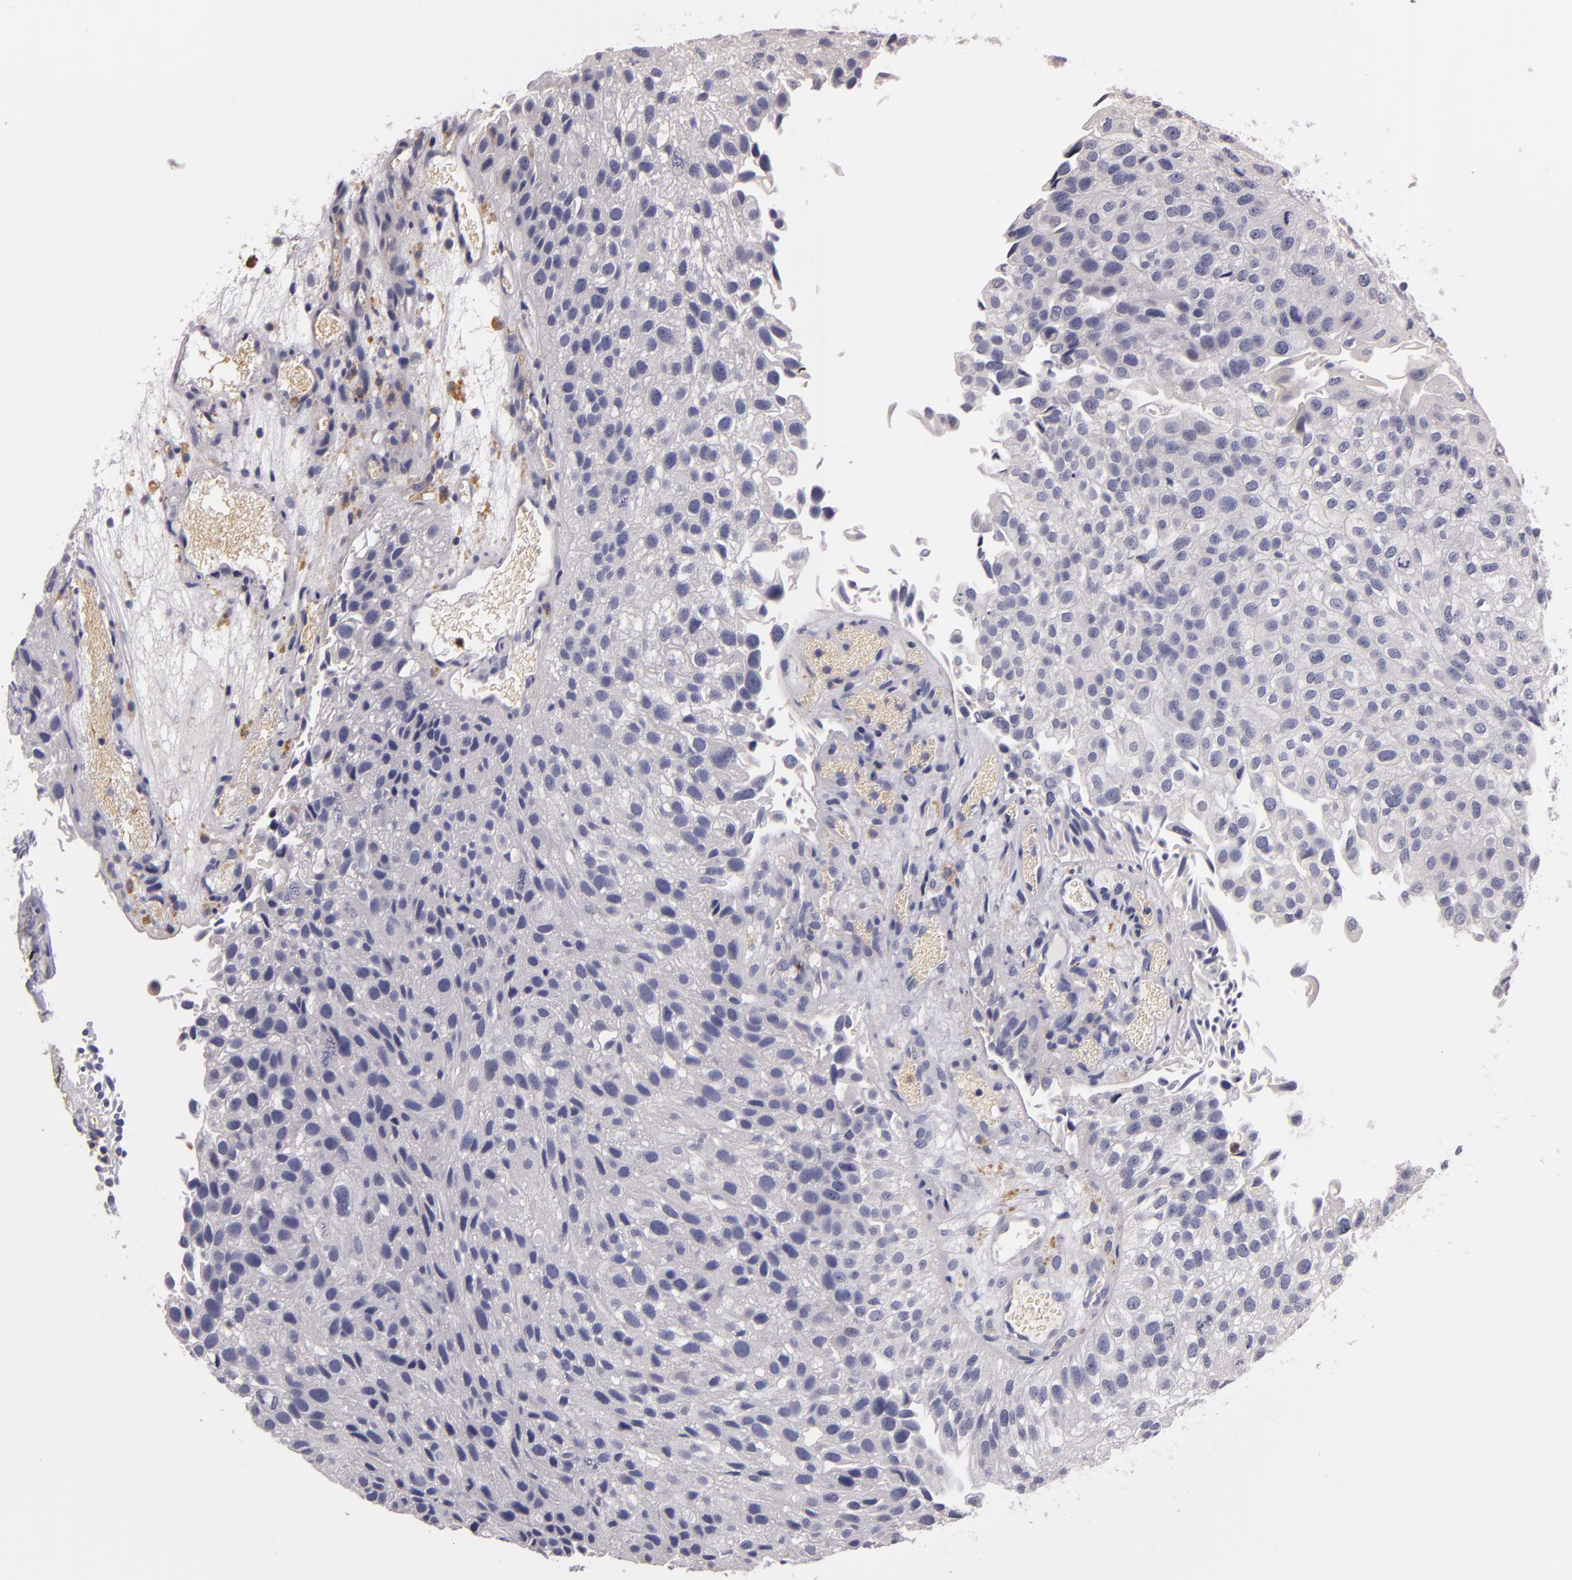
{"staining": {"intensity": "negative", "quantity": "none", "location": "none"}, "tissue": "urothelial cancer", "cell_type": "Tumor cells", "image_type": "cancer", "snomed": [{"axis": "morphology", "description": "Urothelial carcinoma, Low grade"}, {"axis": "topography", "description": "Urinary bladder"}], "caption": "This is an IHC photomicrograph of human low-grade urothelial carcinoma. There is no positivity in tumor cells.", "gene": "TLR8", "patient": {"sex": "female", "age": 89}}